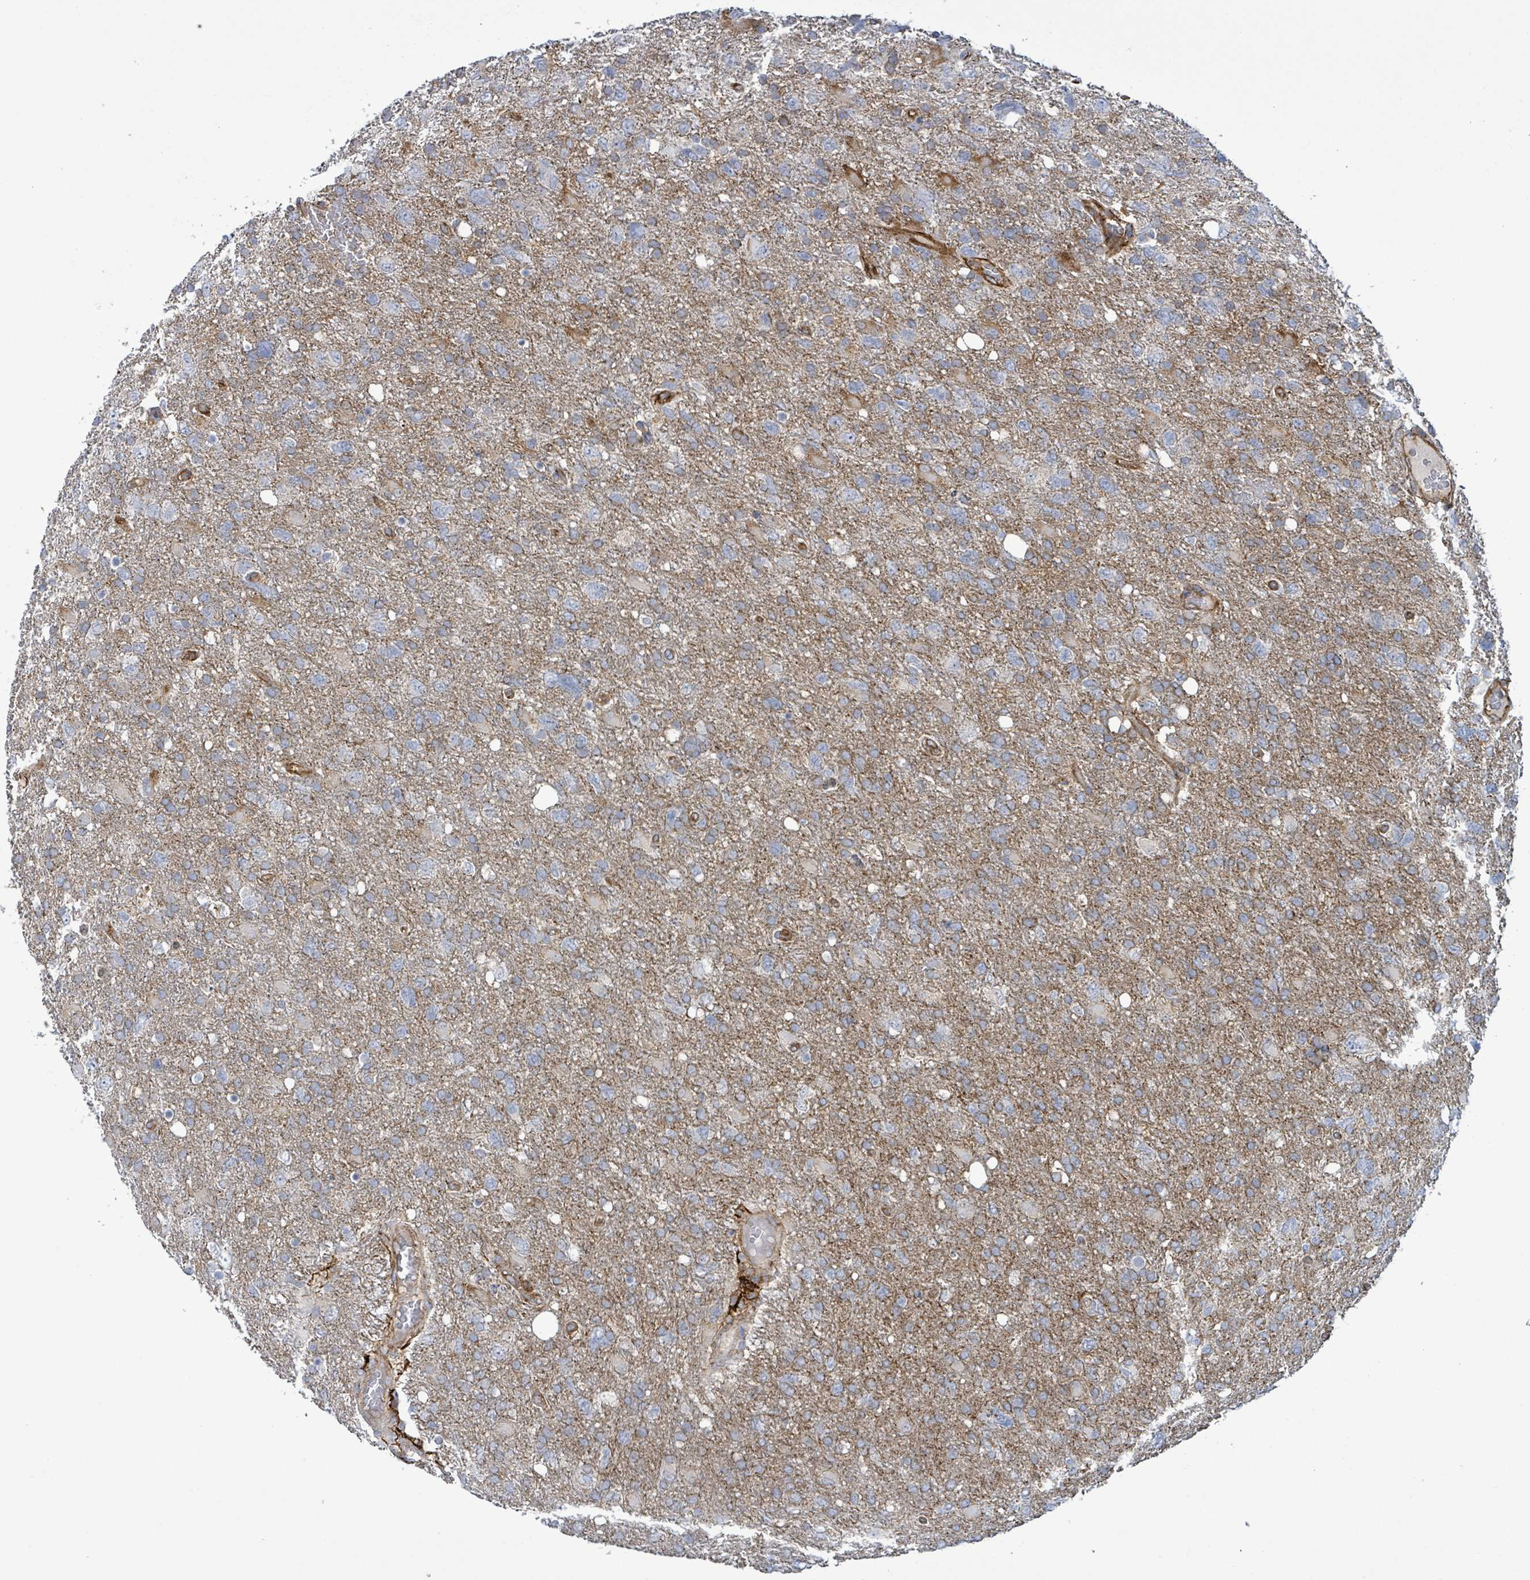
{"staining": {"intensity": "negative", "quantity": "none", "location": "none"}, "tissue": "glioma", "cell_type": "Tumor cells", "image_type": "cancer", "snomed": [{"axis": "morphology", "description": "Glioma, malignant, High grade"}, {"axis": "topography", "description": "Brain"}], "caption": "This is a histopathology image of immunohistochemistry (IHC) staining of malignant high-grade glioma, which shows no staining in tumor cells. (Stains: DAB immunohistochemistry with hematoxylin counter stain, Microscopy: brightfield microscopy at high magnification).", "gene": "EGFL7", "patient": {"sex": "male", "age": 61}}